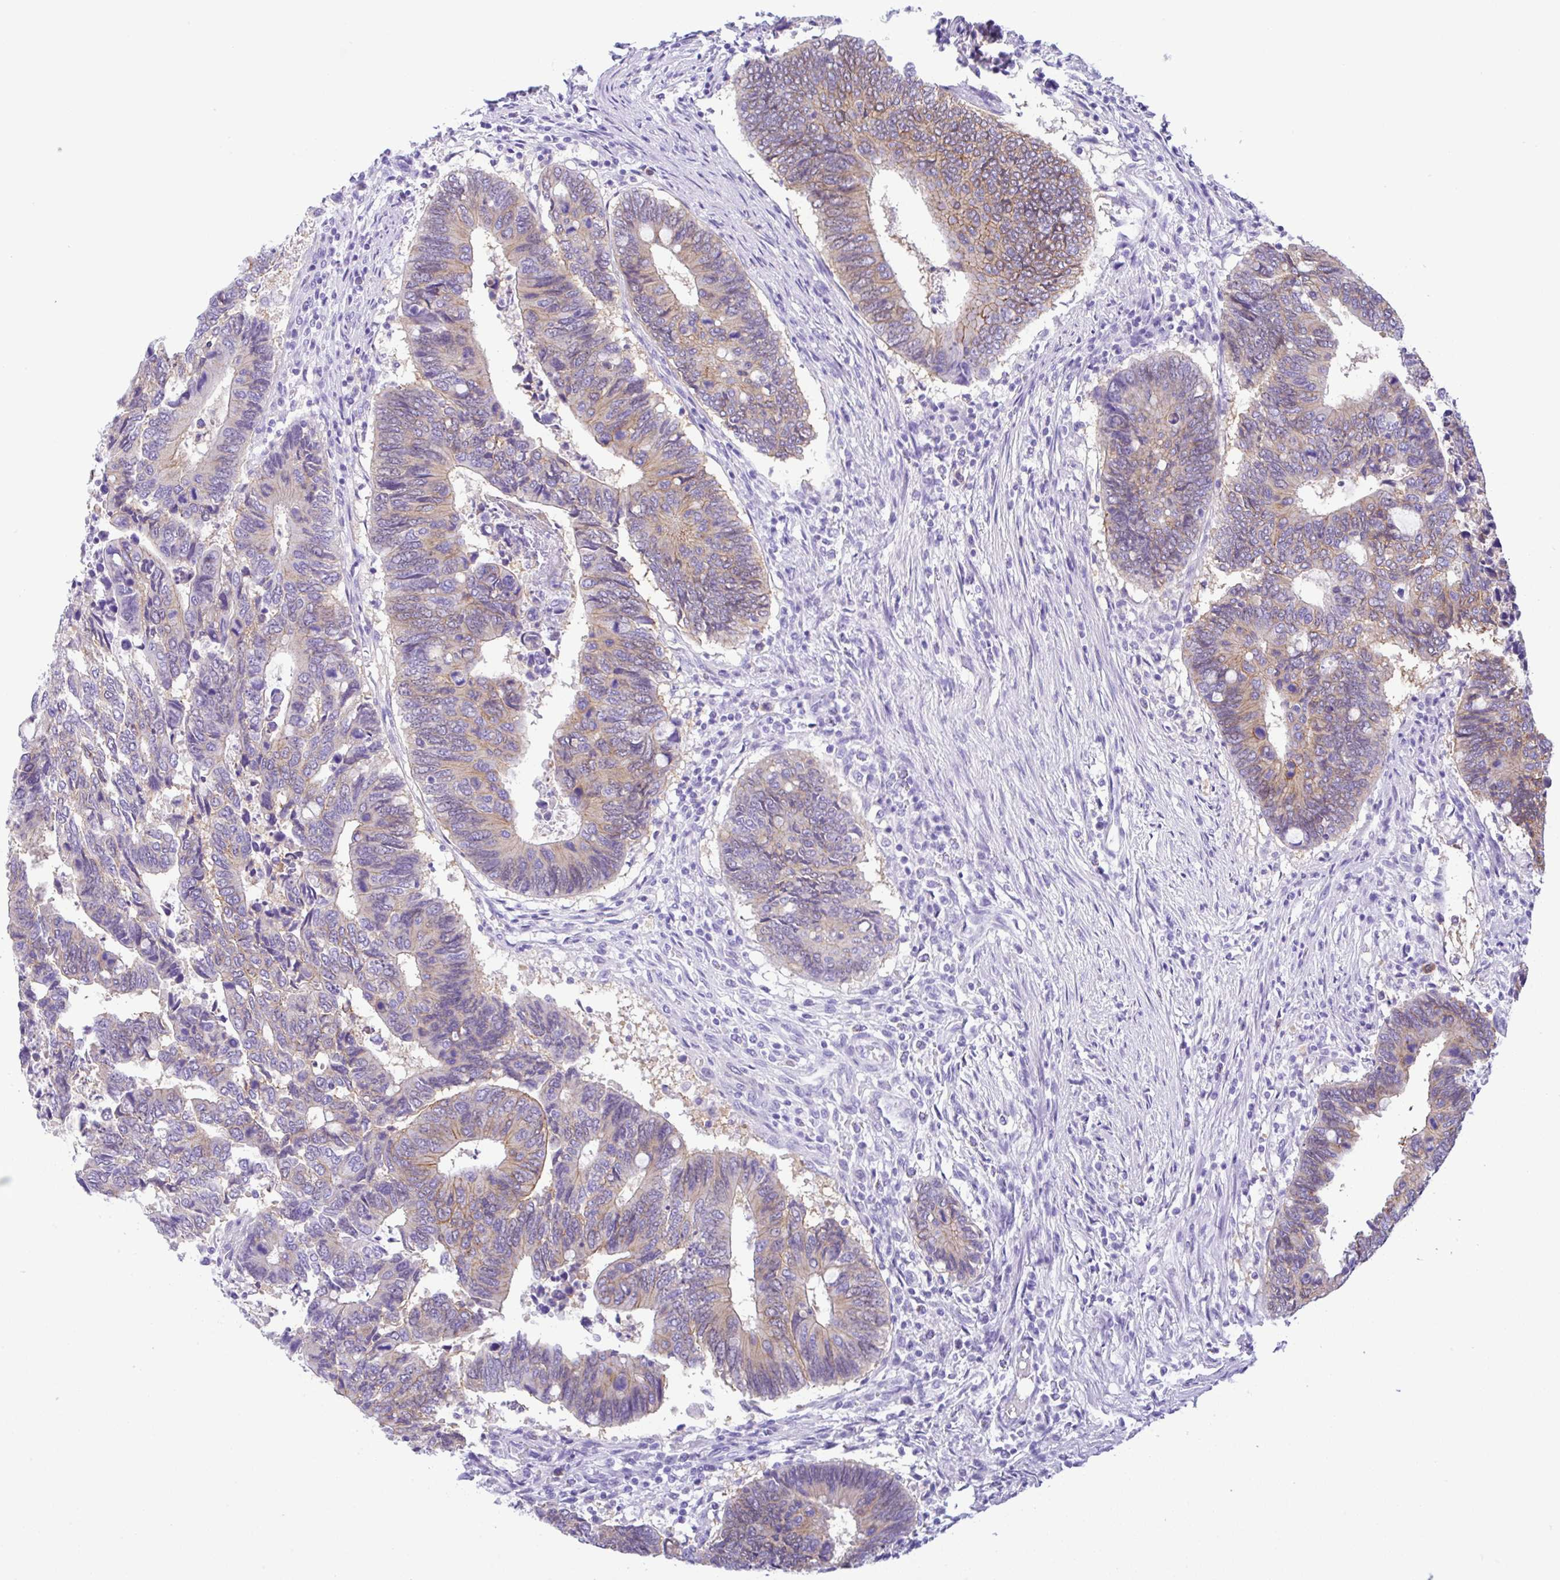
{"staining": {"intensity": "weak", "quantity": "<25%", "location": "cytoplasmic/membranous"}, "tissue": "colorectal cancer", "cell_type": "Tumor cells", "image_type": "cancer", "snomed": [{"axis": "morphology", "description": "Adenocarcinoma, NOS"}, {"axis": "topography", "description": "Colon"}], "caption": "Adenocarcinoma (colorectal) stained for a protein using IHC demonstrates no expression tumor cells.", "gene": "RRM2", "patient": {"sex": "male", "age": 87}}